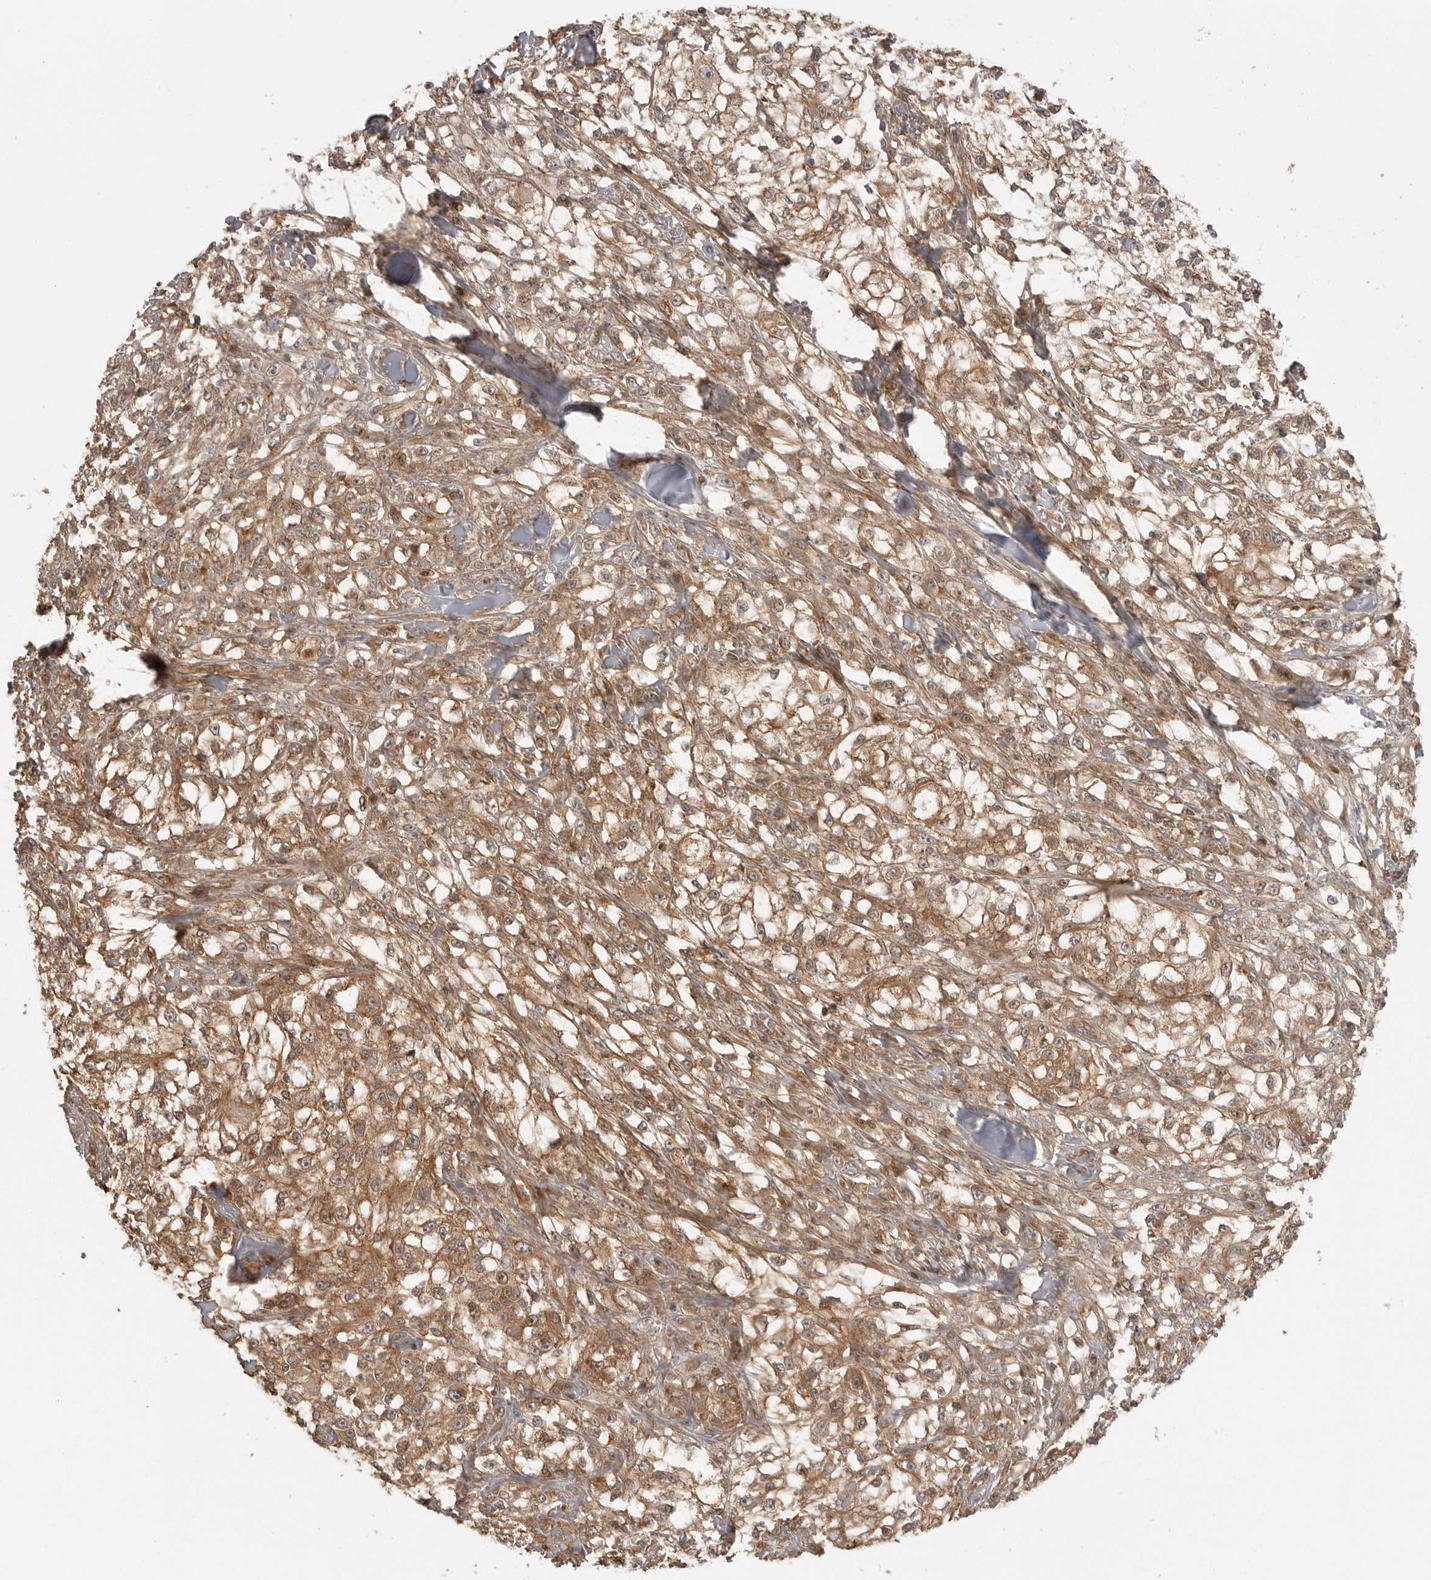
{"staining": {"intensity": "moderate", "quantity": ">75%", "location": "cytoplasmic/membranous"}, "tissue": "melanoma", "cell_type": "Tumor cells", "image_type": "cancer", "snomed": [{"axis": "morphology", "description": "Malignant melanoma, NOS"}, {"axis": "topography", "description": "Skin of head"}], "caption": "Immunohistochemistry image of malignant melanoma stained for a protein (brown), which exhibits medium levels of moderate cytoplasmic/membranous expression in approximately >75% of tumor cells.", "gene": "FAT3", "patient": {"sex": "male", "age": 83}}